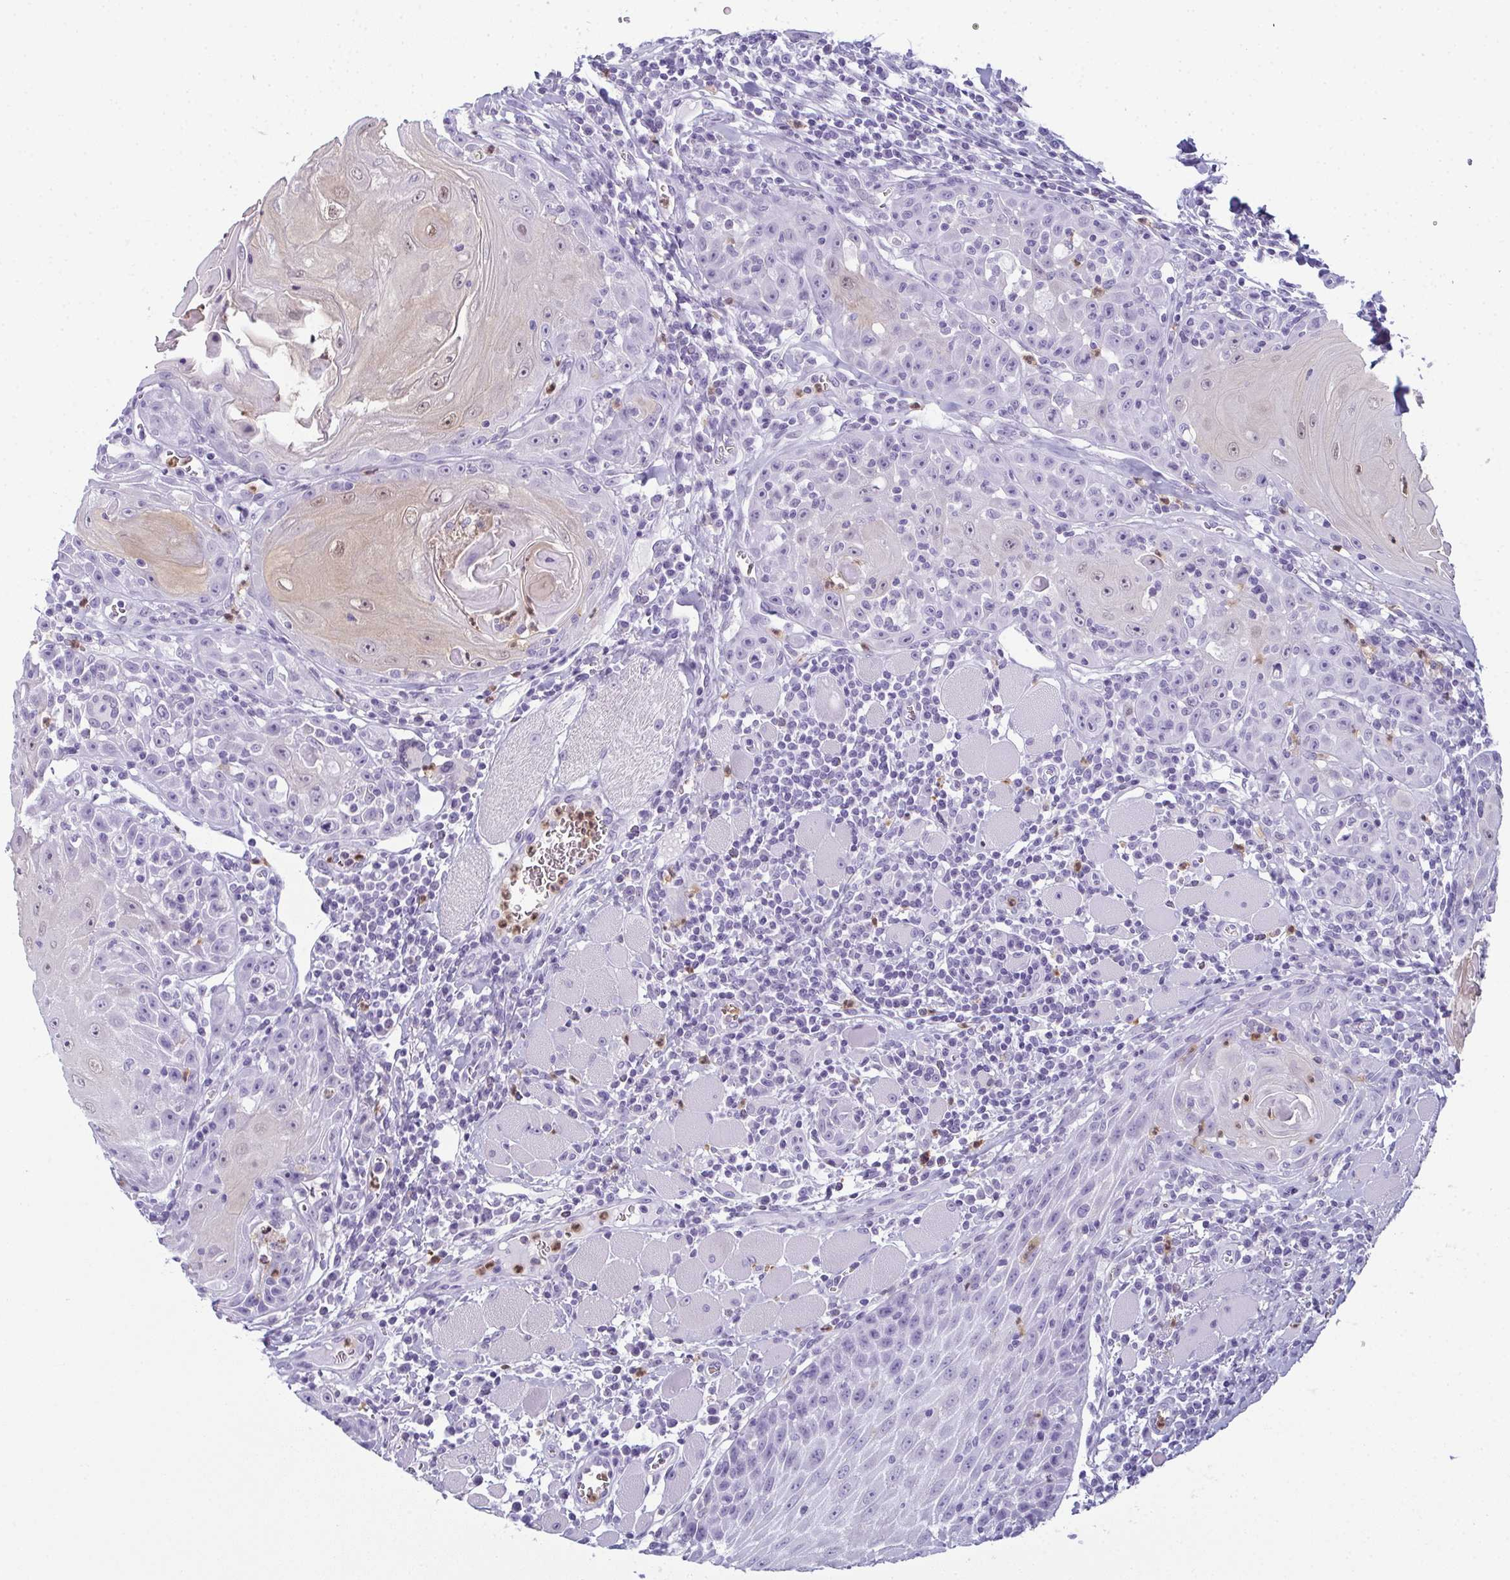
{"staining": {"intensity": "negative", "quantity": "none", "location": "none"}, "tissue": "head and neck cancer", "cell_type": "Tumor cells", "image_type": "cancer", "snomed": [{"axis": "morphology", "description": "Squamous cell carcinoma, NOS"}, {"axis": "topography", "description": "Head-Neck"}], "caption": "Tumor cells show no significant protein staining in squamous cell carcinoma (head and neck). (Brightfield microscopy of DAB immunohistochemistry at high magnification).", "gene": "CDA", "patient": {"sex": "male", "age": 52}}